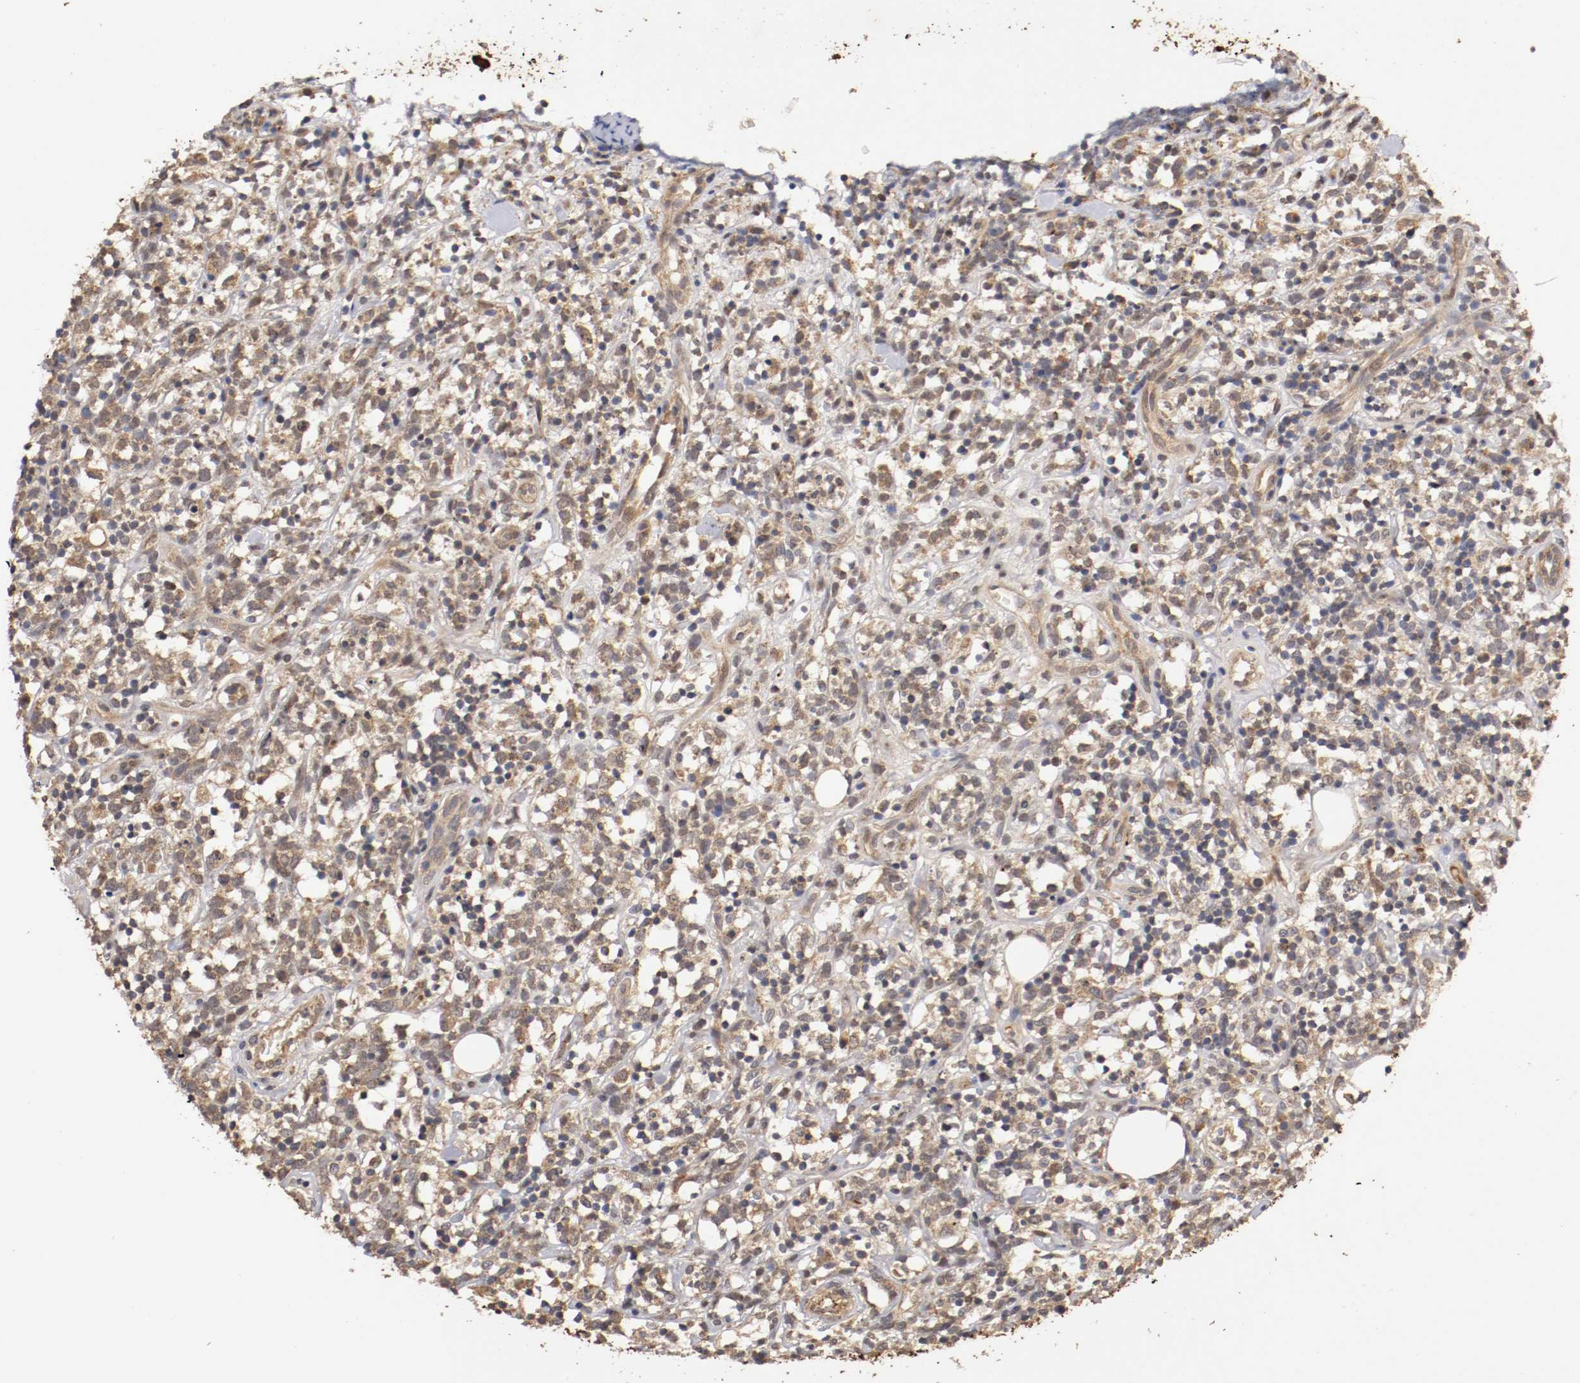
{"staining": {"intensity": "moderate", "quantity": "25%-75%", "location": "cytoplasmic/membranous,nuclear"}, "tissue": "lymphoma", "cell_type": "Tumor cells", "image_type": "cancer", "snomed": [{"axis": "morphology", "description": "Malignant lymphoma, non-Hodgkin's type, High grade"}, {"axis": "topography", "description": "Lymph node"}], "caption": "Immunohistochemical staining of high-grade malignant lymphoma, non-Hodgkin's type demonstrates medium levels of moderate cytoplasmic/membranous and nuclear positivity in about 25%-75% of tumor cells.", "gene": "TNFRSF1B", "patient": {"sex": "female", "age": 73}}